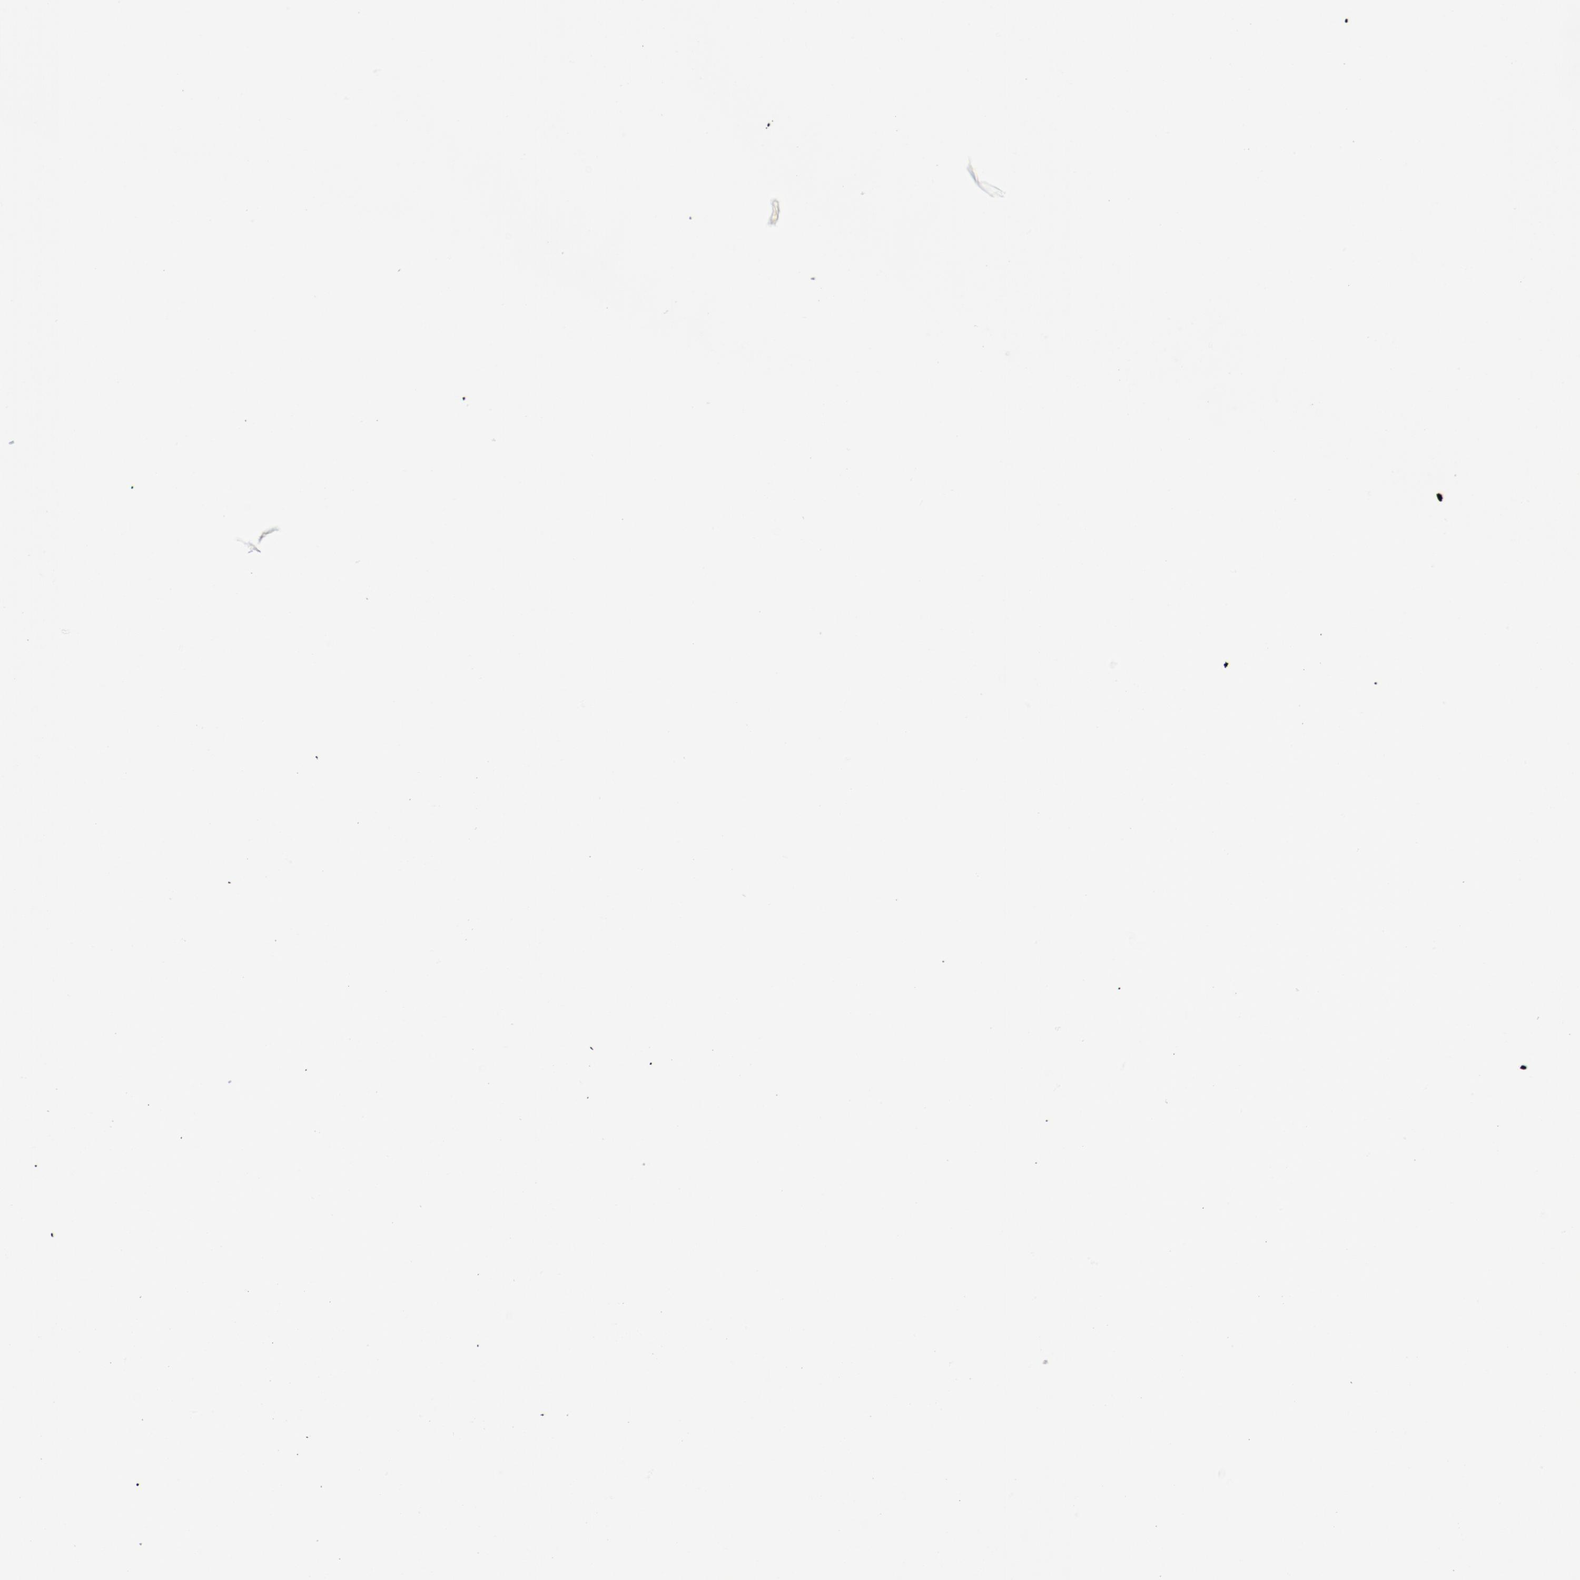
{"staining": {"intensity": "negative", "quantity": "none", "location": "none"}, "tissue": "renal cancer", "cell_type": "Tumor cells", "image_type": "cancer", "snomed": [{"axis": "morphology", "description": "Normal tissue, NOS"}, {"axis": "morphology", "description": "Adenocarcinoma, NOS"}, {"axis": "topography", "description": "Kidney"}], "caption": "IHC image of human renal cancer stained for a protein (brown), which exhibits no expression in tumor cells.", "gene": "ILK", "patient": {"sex": "female", "age": 72}}